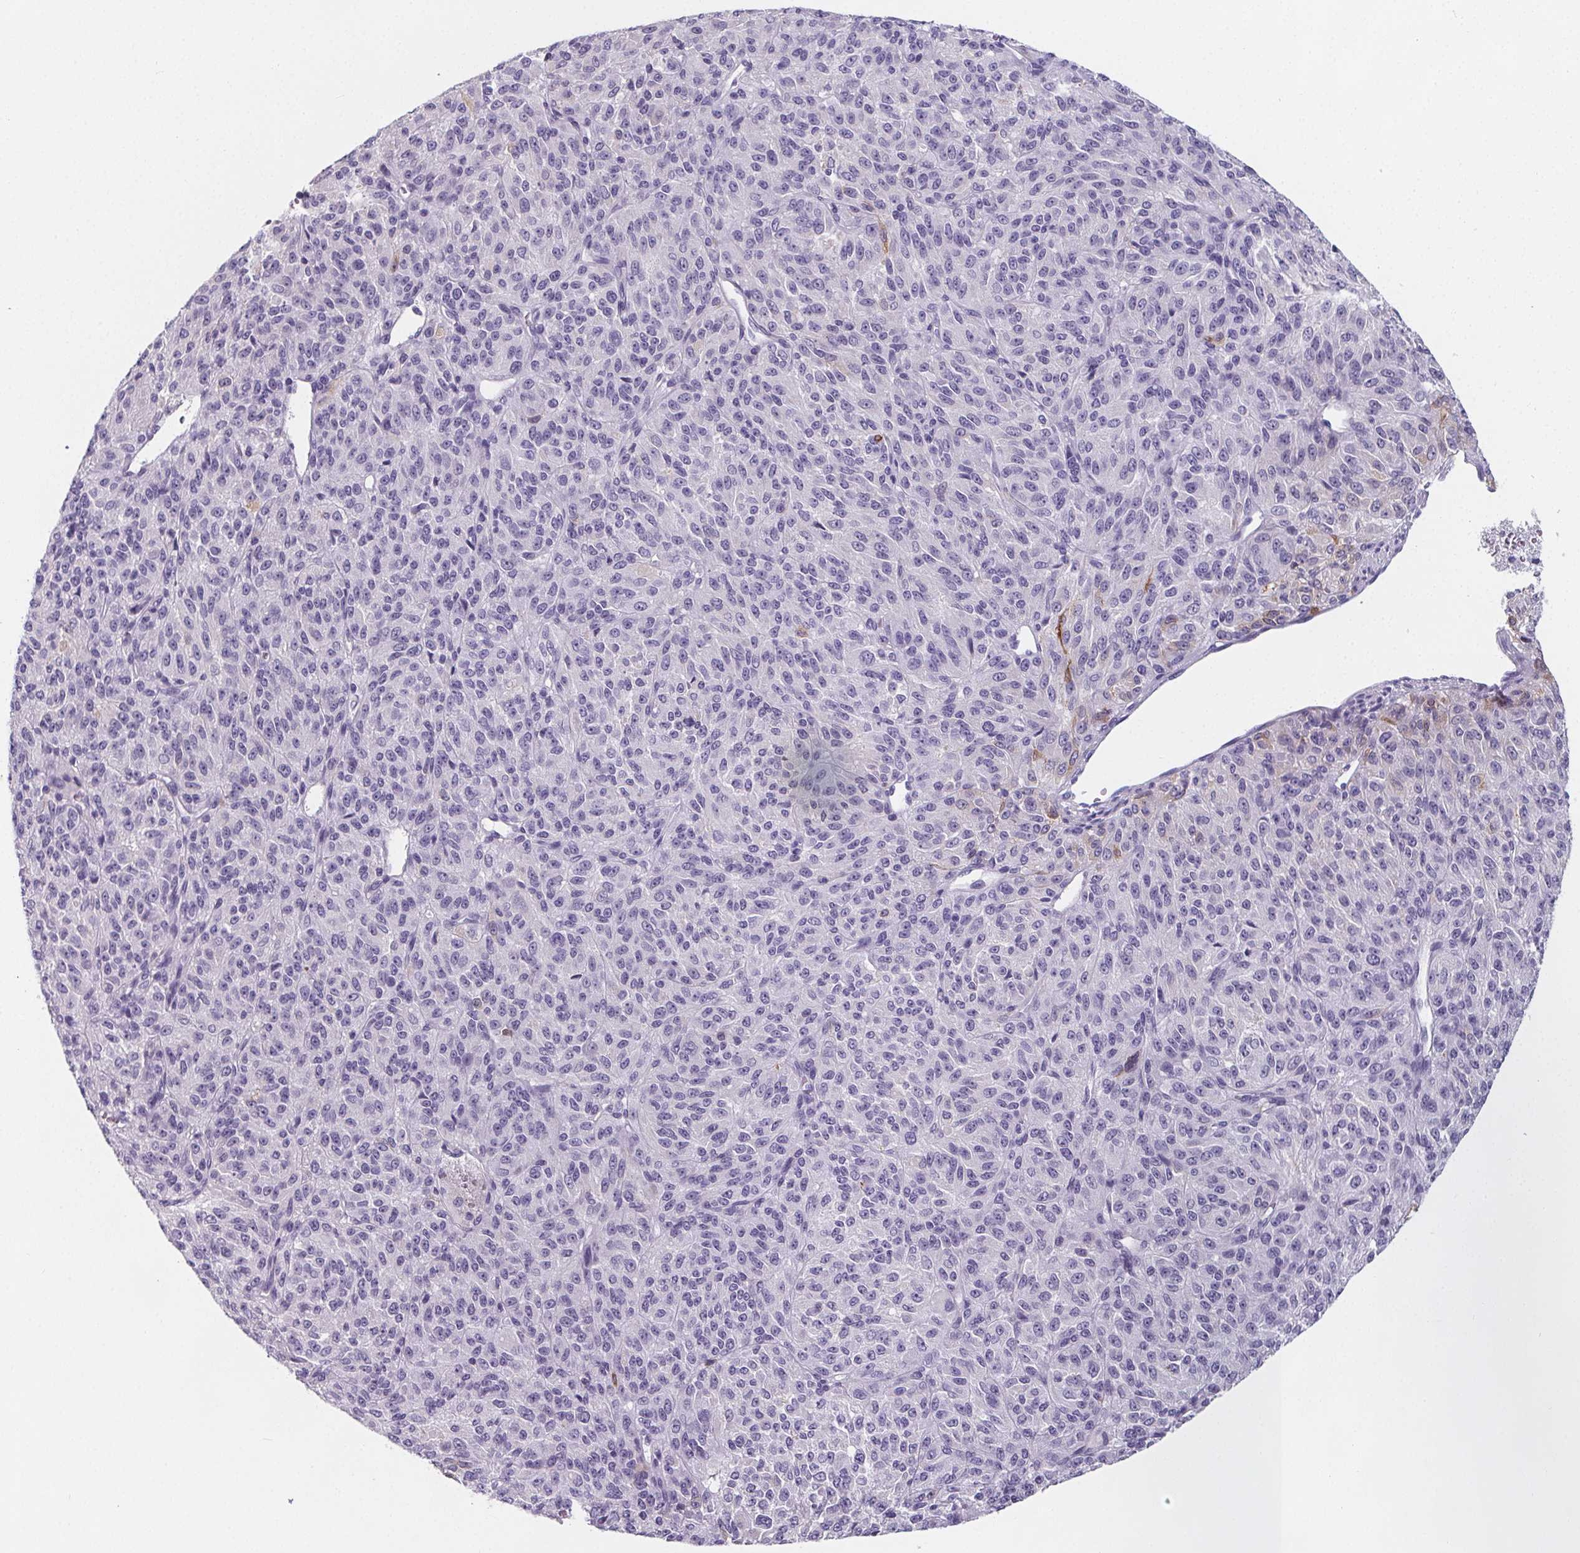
{"staining": {"intensity": "negative", "quantity": "none", "location": "none"}, "tissue": "melanoma", "cell_type": "Tumor cells", "image_type": "cancer", "snomed": [{"axis": "morphology", "description": "Malignant melanoma, Metastatic site"}, {"axis": "topography", "description": "Brain"}], "caption": "IHC micrograph of human melanoma stained for a protein (brown), which demonstrates no expression in tumor cells. Brightfield microscopy of immunohistochemistry (IHC) stained with DAB (brown) and hematoxylin (blue), captured at high magnification.", "gene": "ADRB1", "patient": {"sex": "female", "age": 56}}